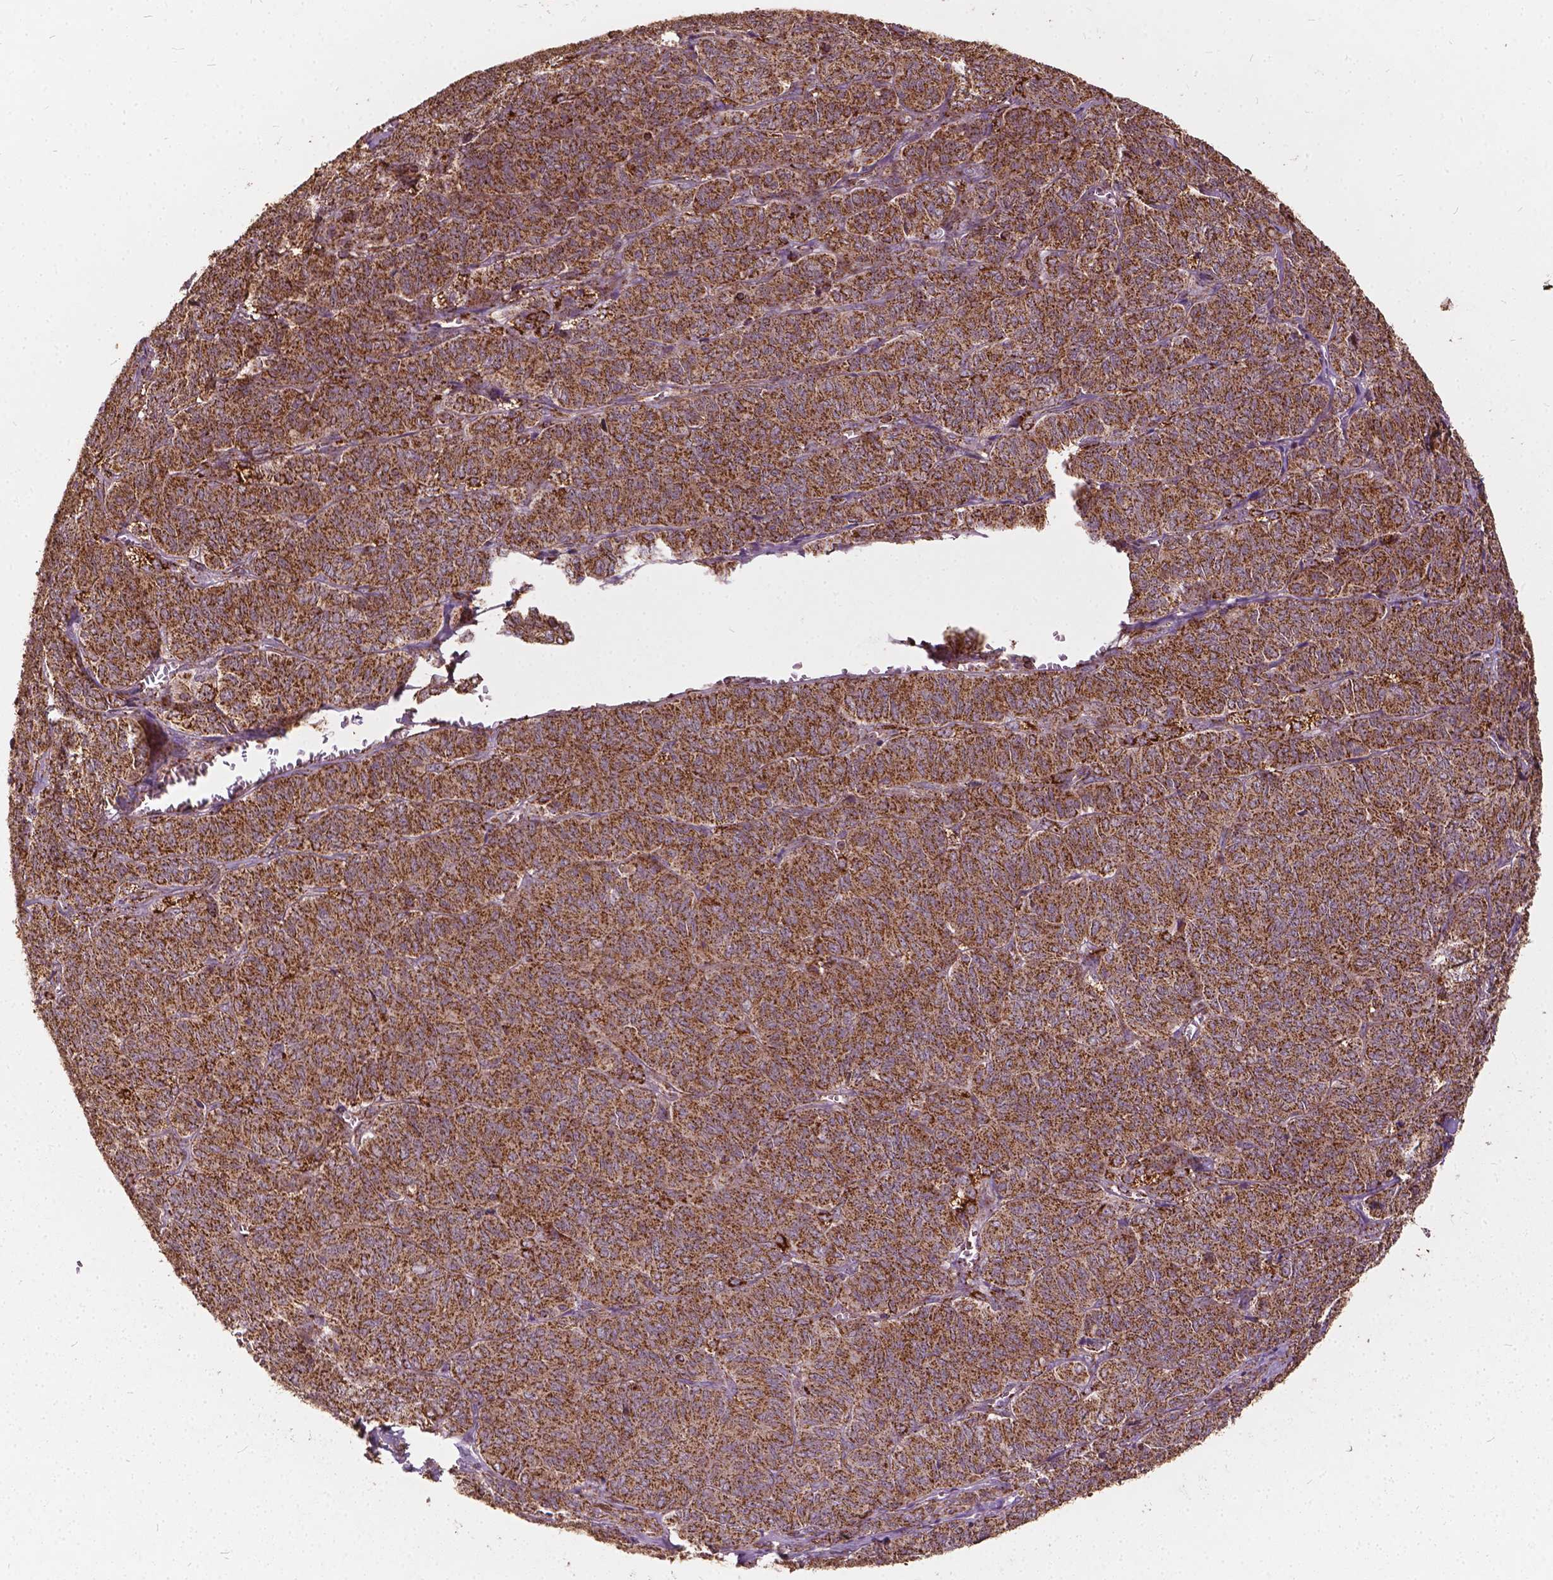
{"staining": {"intensity": "moderate", "quantity": ">75%", "location": "cytoplasmic/membranous"}, "tissue": "ovarian cancer", "cell_type": "Tumor cells", "image_type": "cancer", "snomed": [{"axis": "morphology", "description": "Carcinoma, endometroid"}, {"axis": "topography", "description": "Ovary"}], "caption": "Brown immunohistochemical staining in human ovarian cancer (endometroid carcinoma) reveals moderate cytoplasmic/membranous staining in about >75% of tumor cells. Nuclei are stained in blue.", "gene": "UBXN2A", "patient": {"sex": "female", "age": 80}}